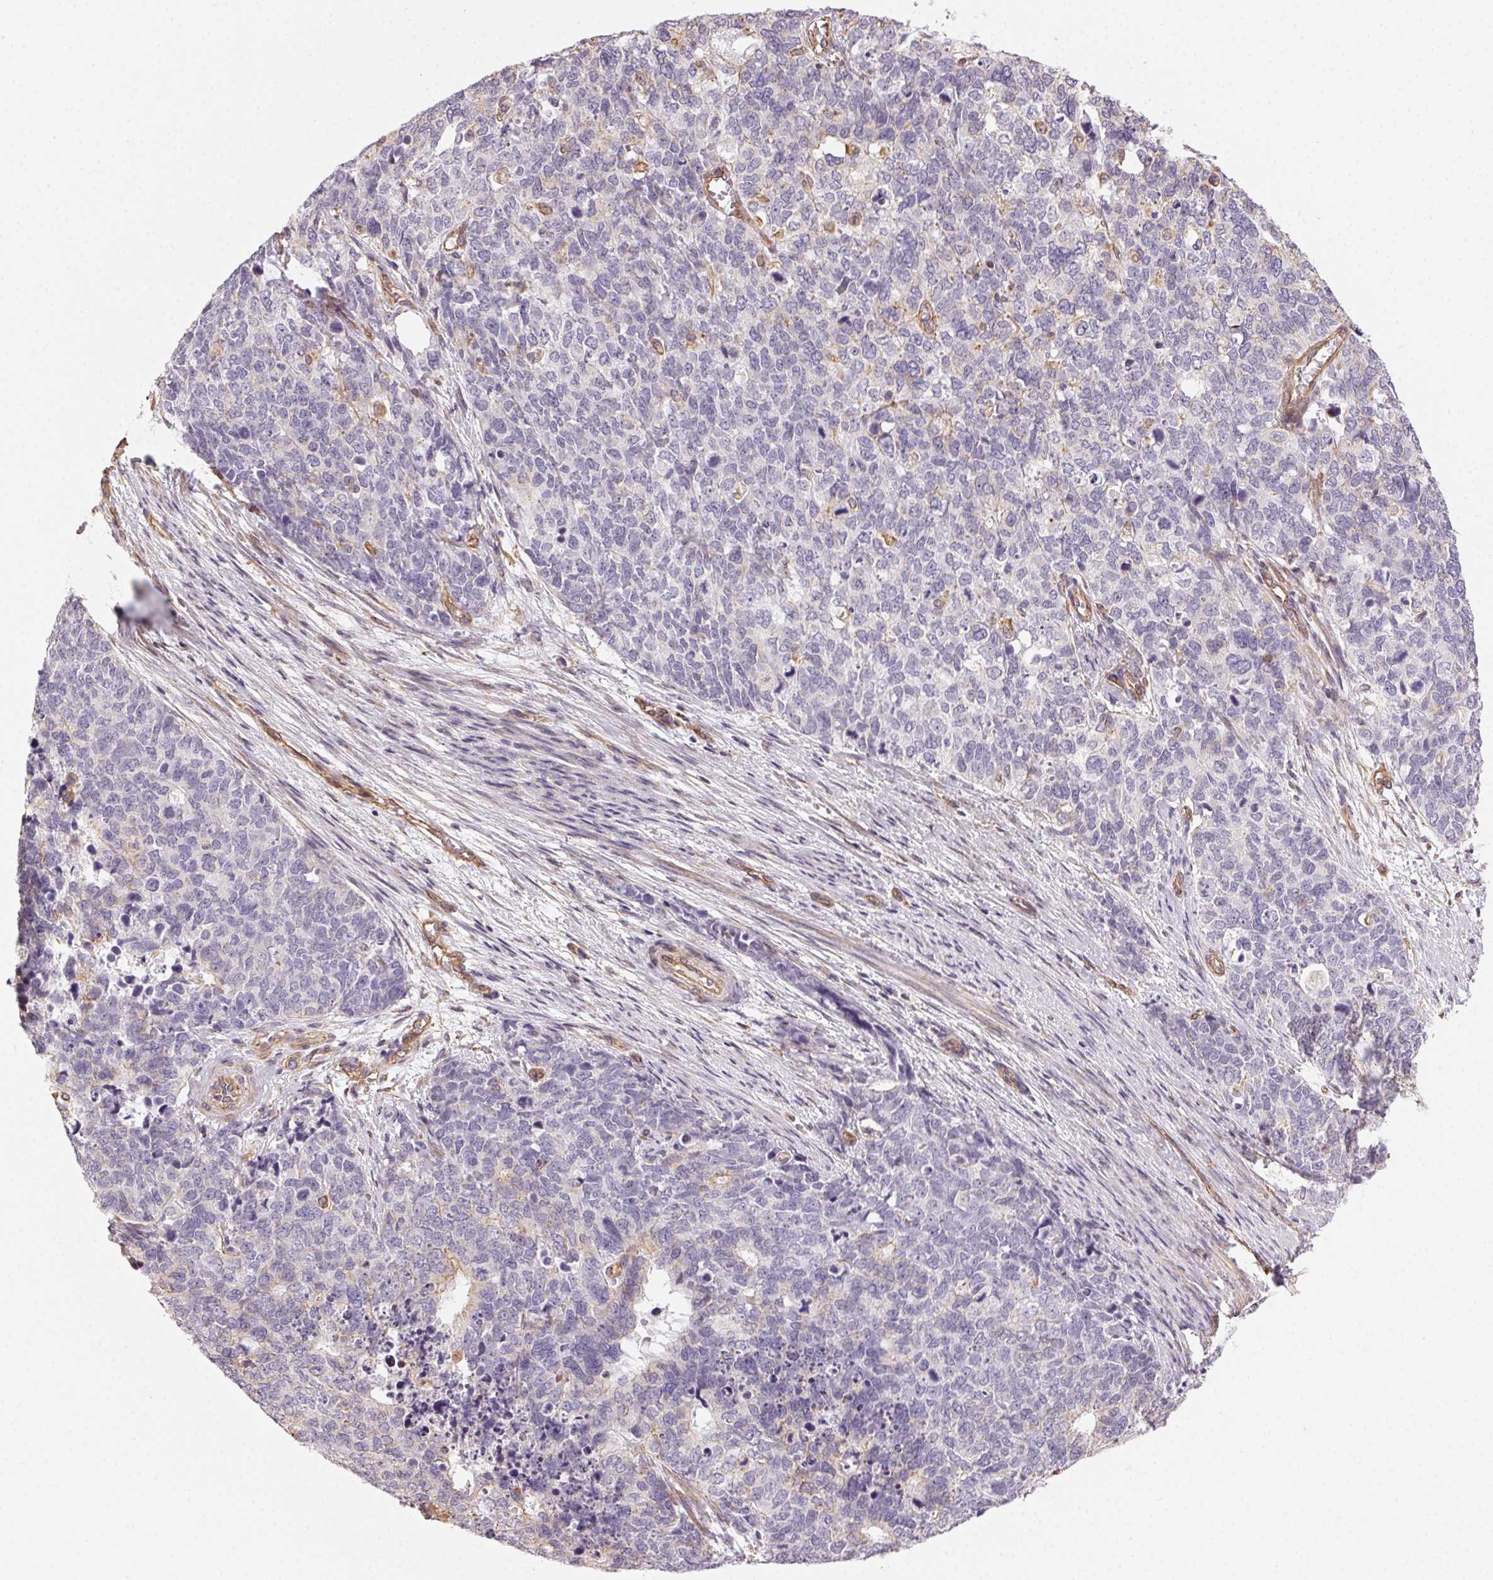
{"staining": {"intensity": "negative", "quantity": "none", "location": "none"}, "tissue": "cervical cancer", "cell_type": "Tumor cells", "image_type": "cancer", "snomed": [{"axis": "morphology", "description": "Squamous cell carcinoma, NOS"}, {"axis": "topography", "description": "Cervix"}], "caption": "Cervical squamous cell carcinoma was stained to show a protein in brown. There is no significant expression in tumor cells.", "gene": "PLA2G4F", "patient": {"sex": "female", "age": 63}}